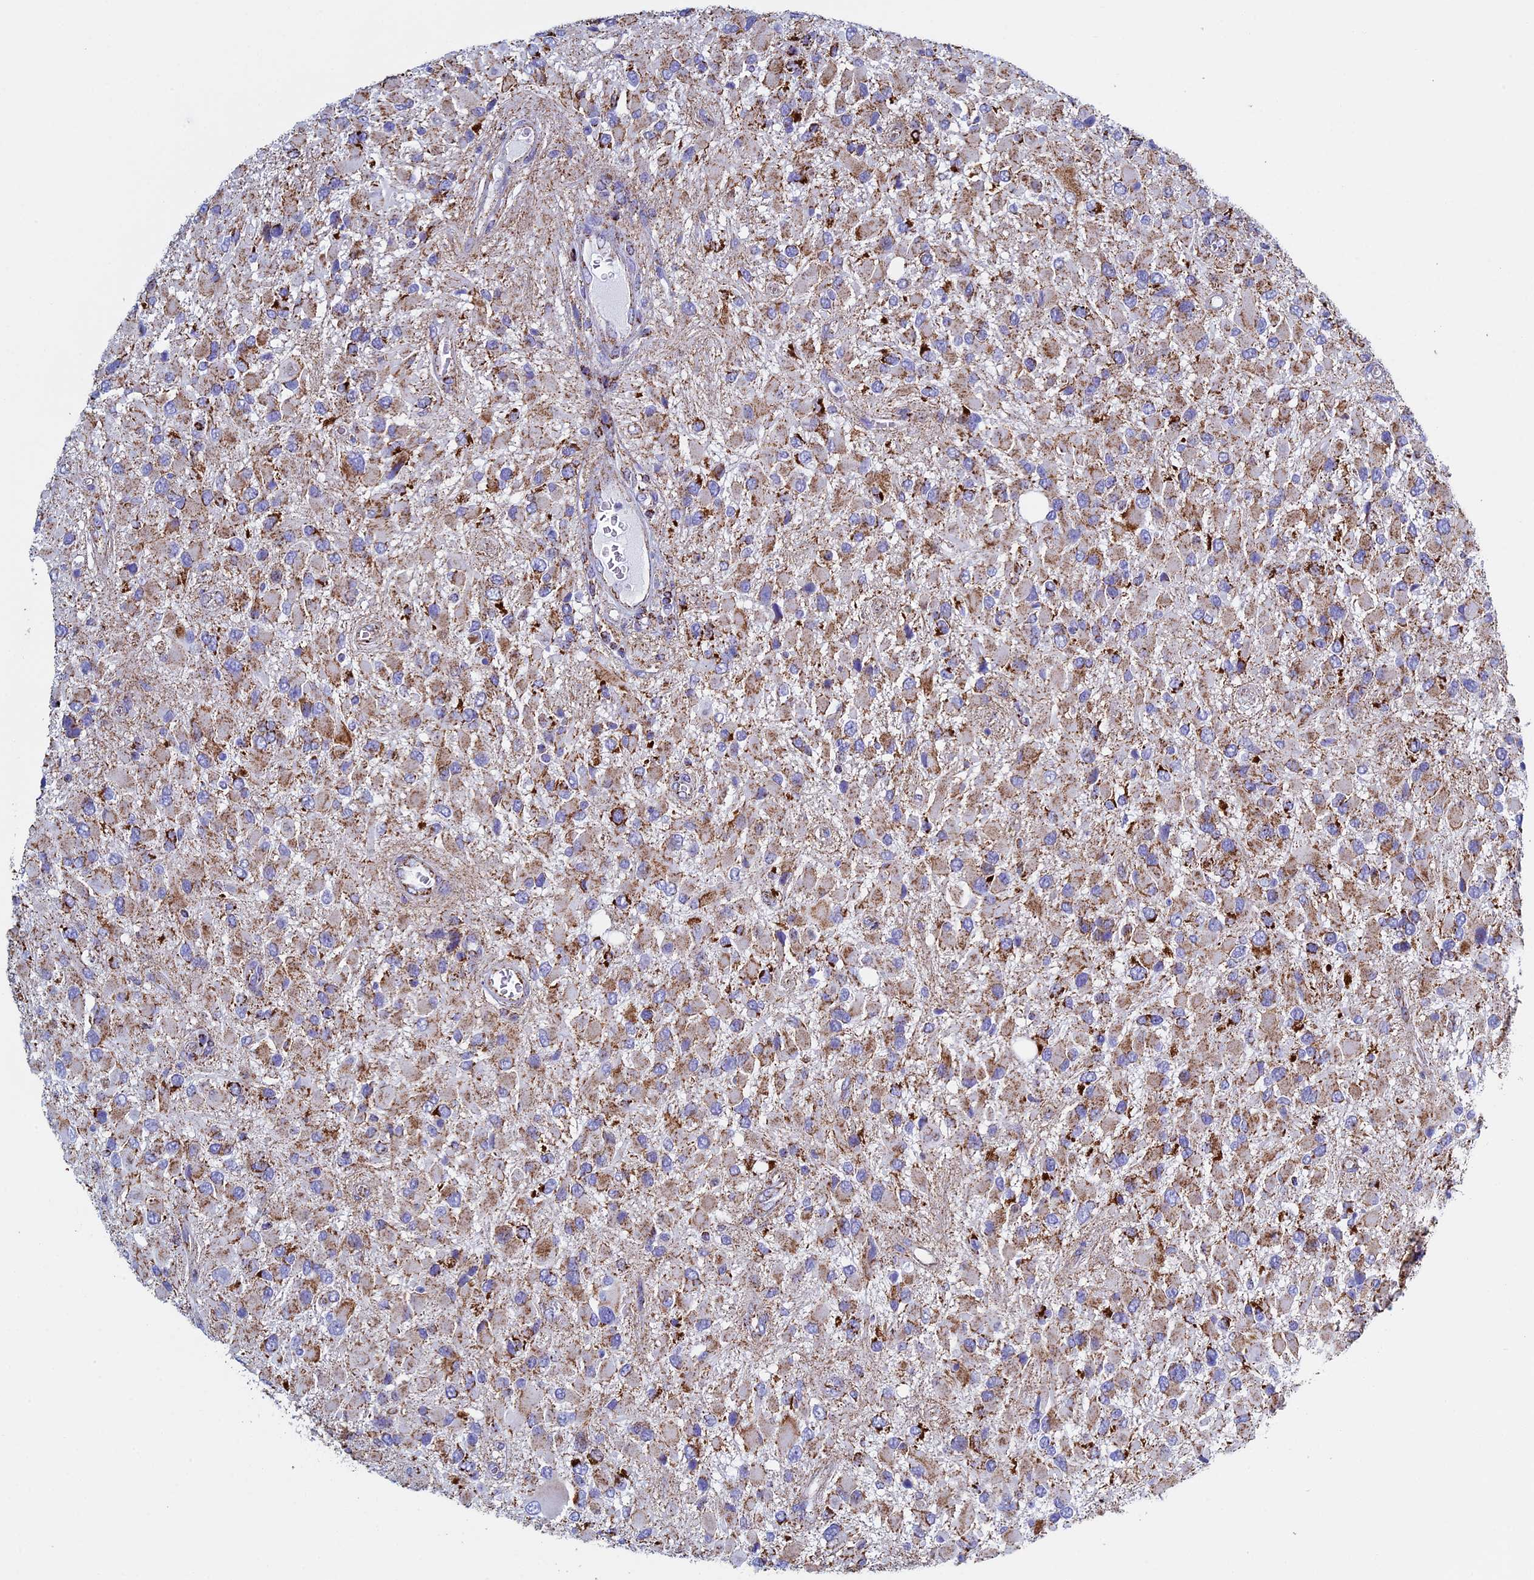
{"staining": {"intensity": "moderate", "quantity": ">75%", "location": "cytoplasmic/membranous"}, "tissue": "glioma", "cell_type": "Tumor cells", "image_type": "cancer", "snomed": [{"axis": "morphology", "description": "Glioma, malignant, High grade"}, {"axis": "topography", "description": "Brain"}], "caption": "Immunohistochemistry (IHC) micrograph of human malignant glioma (high-grade) stained for a protein (brown), which demonstrates medium levels of moderate cytoplasmic/membranous expression in approximately >75% of tumor cells.", "gene": "UQCRFS1", "patient": {"sex": "male", "age": 53}}